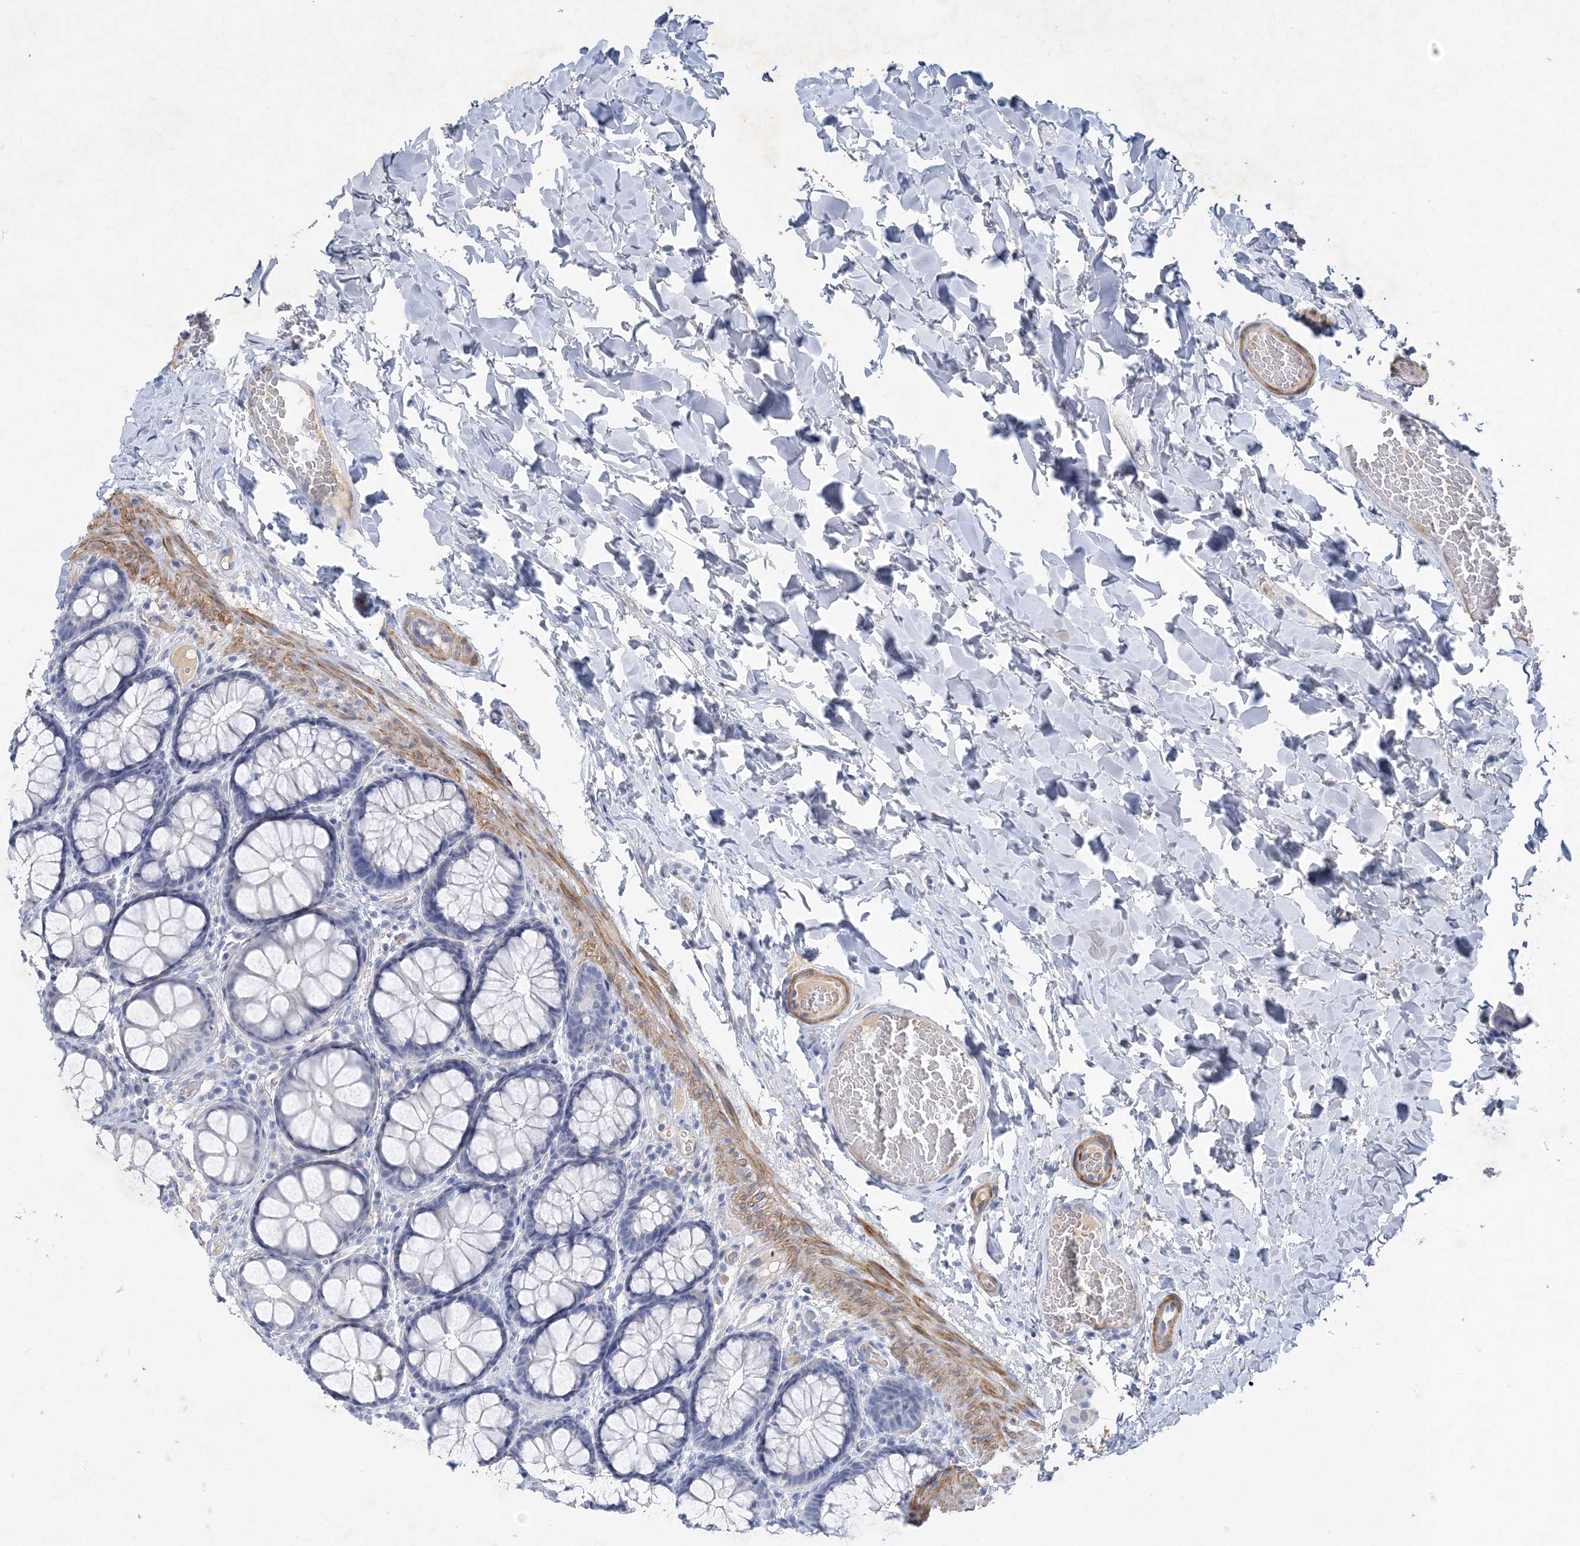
{"staining": {"intensity": "negative", "quantity": "none", "location": "none"}, "tissue": "colon", "cell_type": "Endothelial cells", "image_type": "normal", "snomed": [{"axis": "morphology", "description": "Normal tissue, NOS"}, {"axis": "topography", "description": "Colon"}], "caption": "This is an immunohistochemistry (IHC) image of benign colon. There is no staining in endothelial cells.", "gene": "C11orf58", "patient": {"sex": "male", "age": 47}}